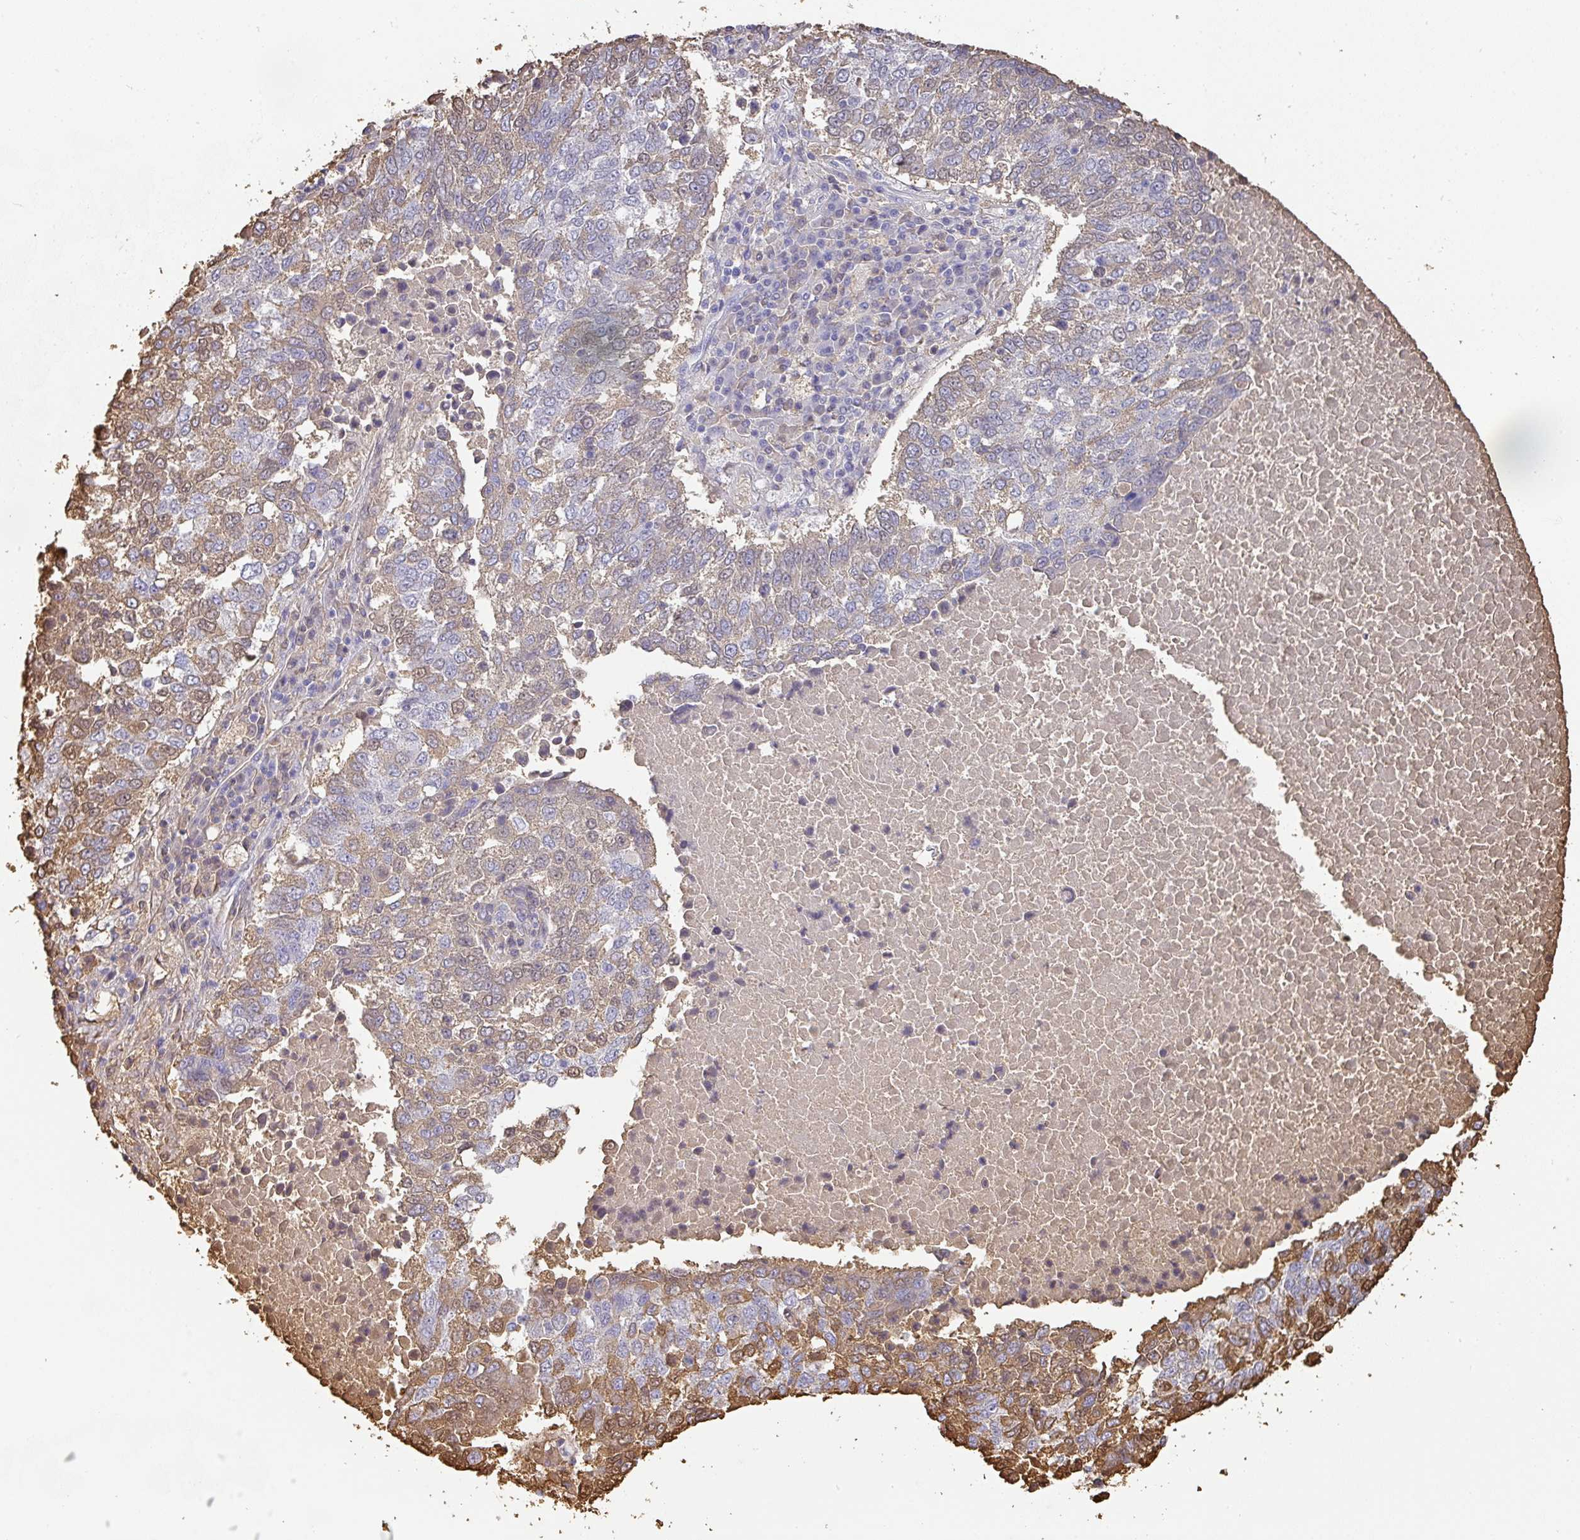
{"staining": {"intensity": "moderate", "quantity": "25%-75%", "location": "cytoplasmic/membranous"}, "tissue": "lung cancer", "cell_type": "Tumor cells", "image_type": "cancer", "snomed": [{"axis": "morphology", "description": "Squamous cell carcinoma, NOS"}, {"axis": "topography", "description": "Lung"}], "caption": "Human lung squamous cell carcinoma stained with a protein marker displays moderate staining in tumor cells.", "gene": "ALB", "patient": {"sex": "male", "age": 73}}